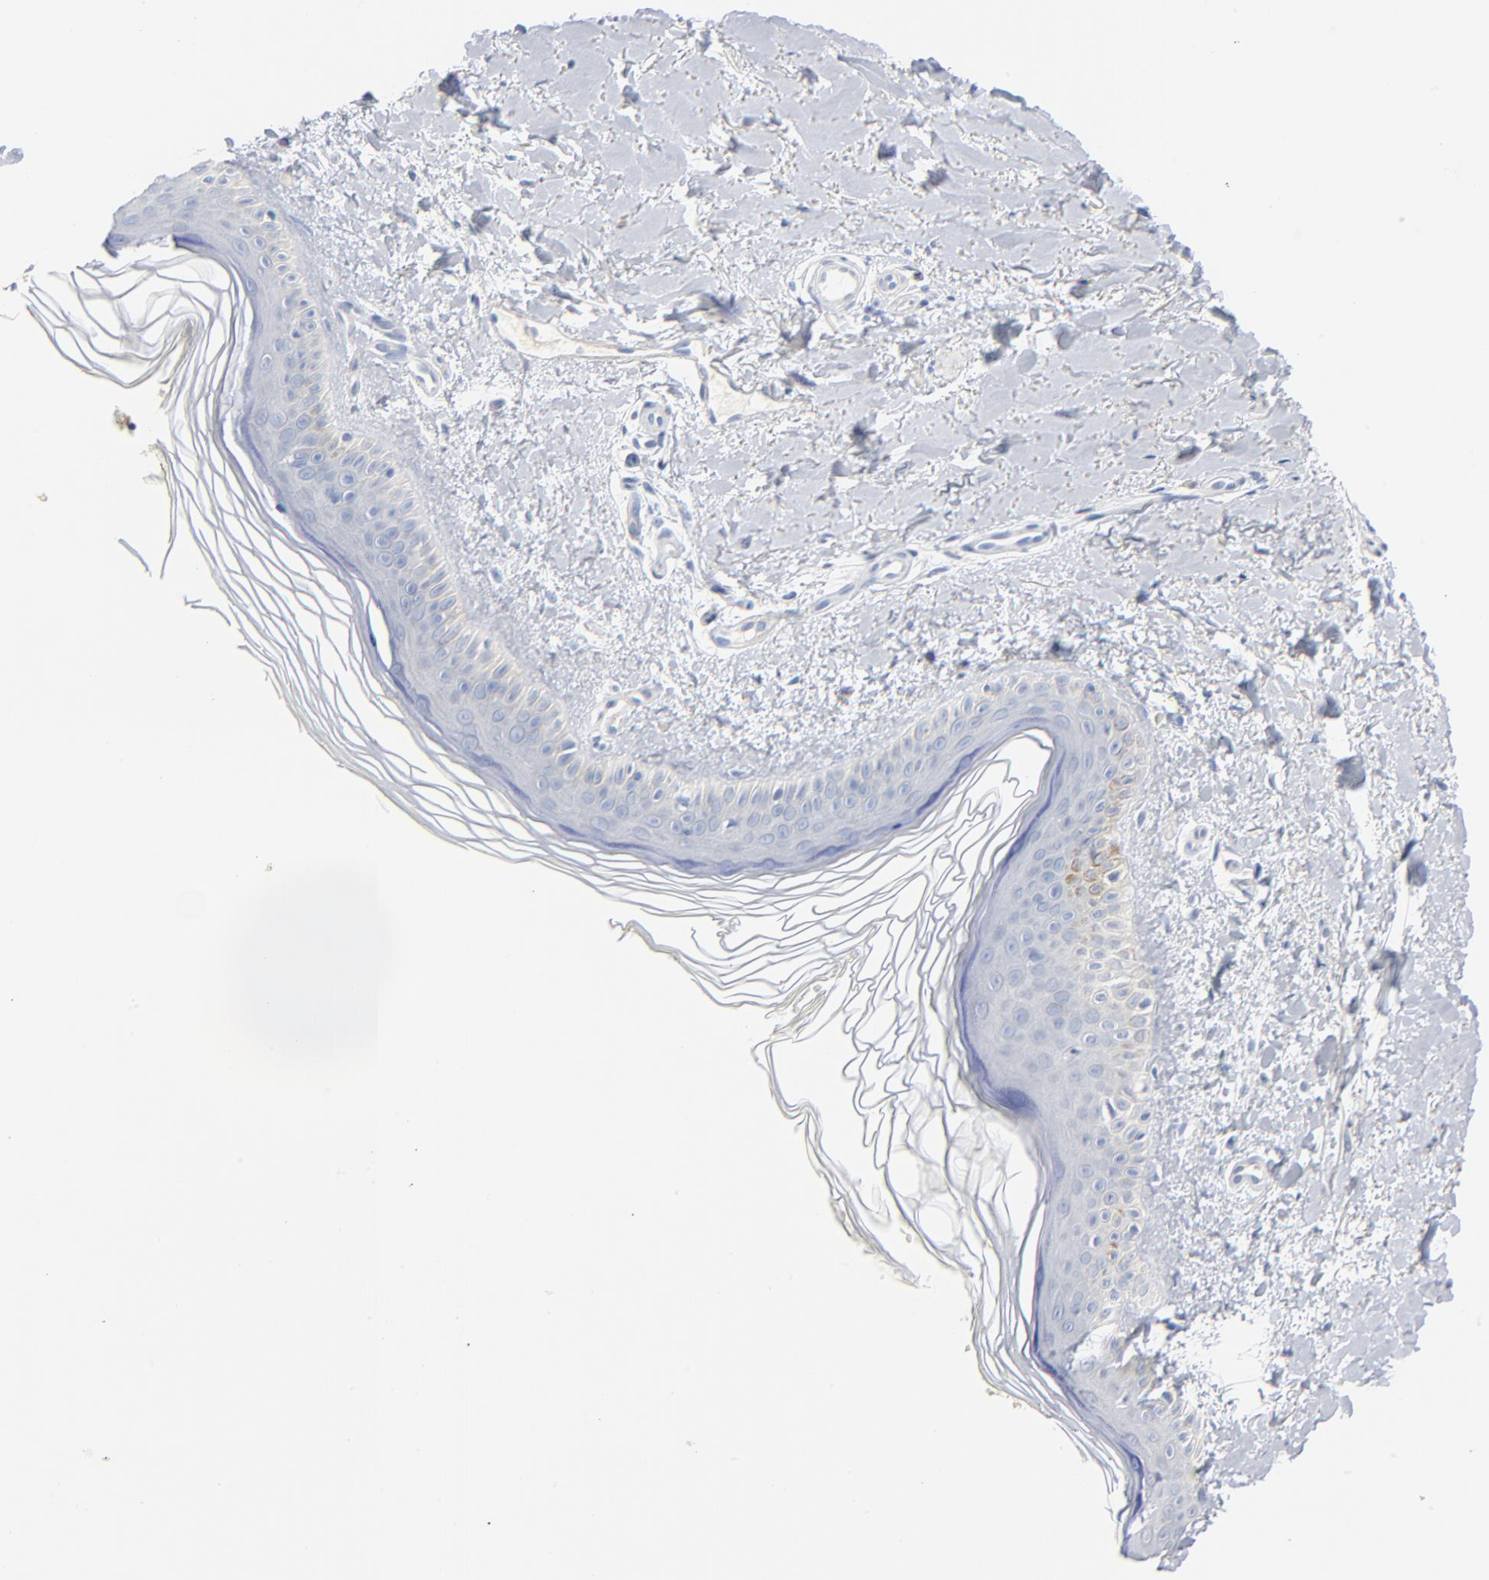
{"staining": {"intensity": "negative", "quantity": "none", "location": "none"}, "tissue": "skin", "cell_type": "Fibroblasts", "image_type": "normal", "snomed": [{"axis": "morphology", "description": "Normal tissue, NOS"}, {"axis": "topography", "description": "Skin"}], "caption": "High power microscopy image of an immunohistochemistry image of unremarkable skin, revealing no significant staining in fibroblasts. (Stains: DAB immunohistochemistry (IHC) with hematoxylin counter stain, Microscopy: brightfield microscopy at high magnification).", "gene": "GZMB", "patient": {"sex": "female", "age": 19}}